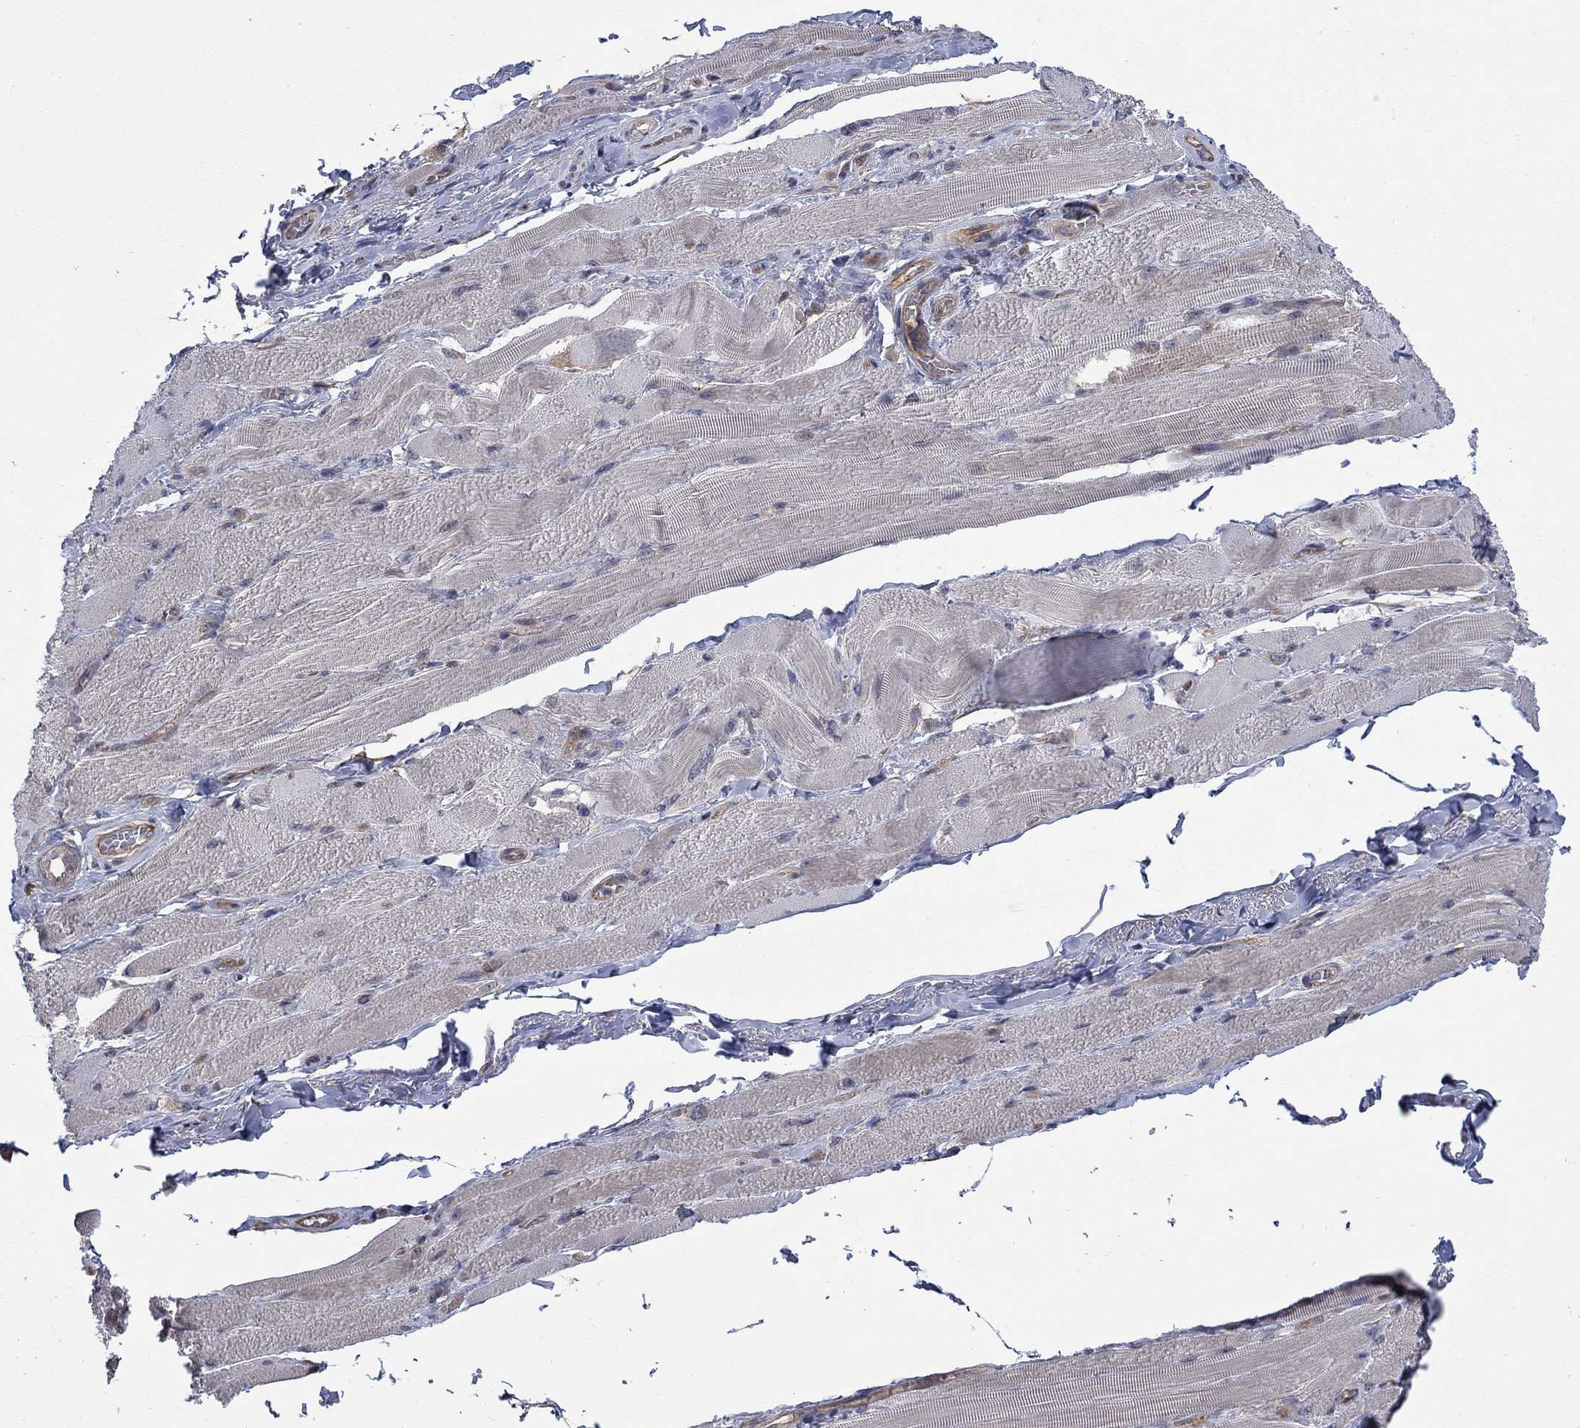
{"staining": {"intensity": "negative", "quantity": "none", "location": "none"}, "tissue": "skeletal muscle", "cell_type": "Myocytes", "image_type": "normal", "snomed": [{"axis": "morphology", "description": "Normal tissue, NOS"}, {"axis": "topography", "description": "Skeletal muscle"}, {"axis": "topography", "description": "Anal"}, {"axis": "topography", "description": "Peripheral nerve tissue"}], "caption": "Immunohistochemical staining of normal human skeletal muscle shows no significant staining in myocytes. (DAB immunohistochemistry with hematoxylin counter stain).", "gene": "PDZD2", "patient": {"sex": "male", "age": 53}}